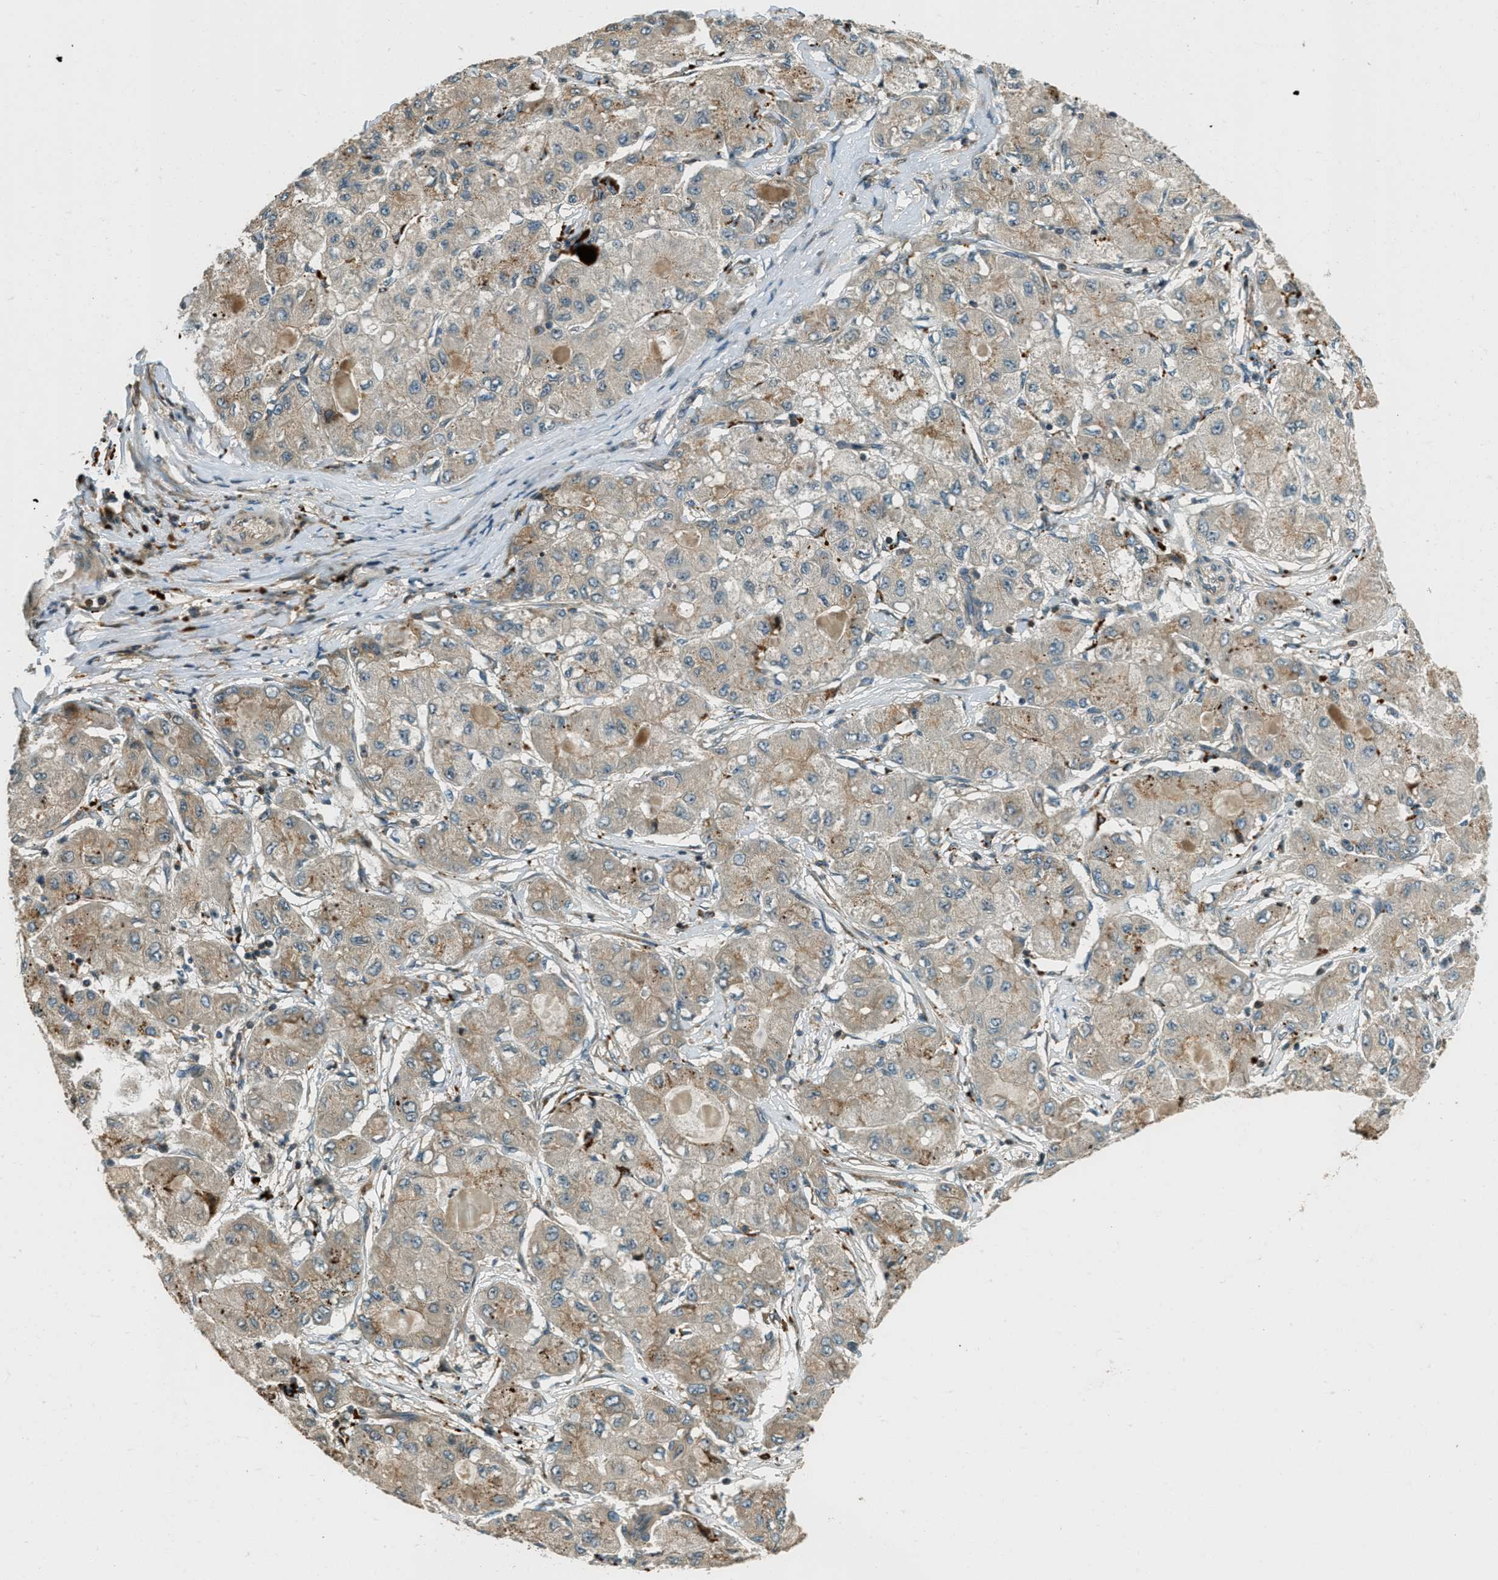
{"staining": {"intensity": "weak", "quantity": ">75%", "location": "cytoplasmic/membranous"}, "tissue": "liver cancer", "cell_type": "Tumor cells", "image_type": "cancer", "snomed": [{"axis": "morphology", "description": "Carcinoma, Hepatocellular, NOS"}, {"axis": "topography", "description": "Liver"}], "caption": "Liver cancer stained with a protein marker exhibits weak staining in tumor cells.", "gene": "PTPN23", "patient": {"sex": "male", "age": 80}}